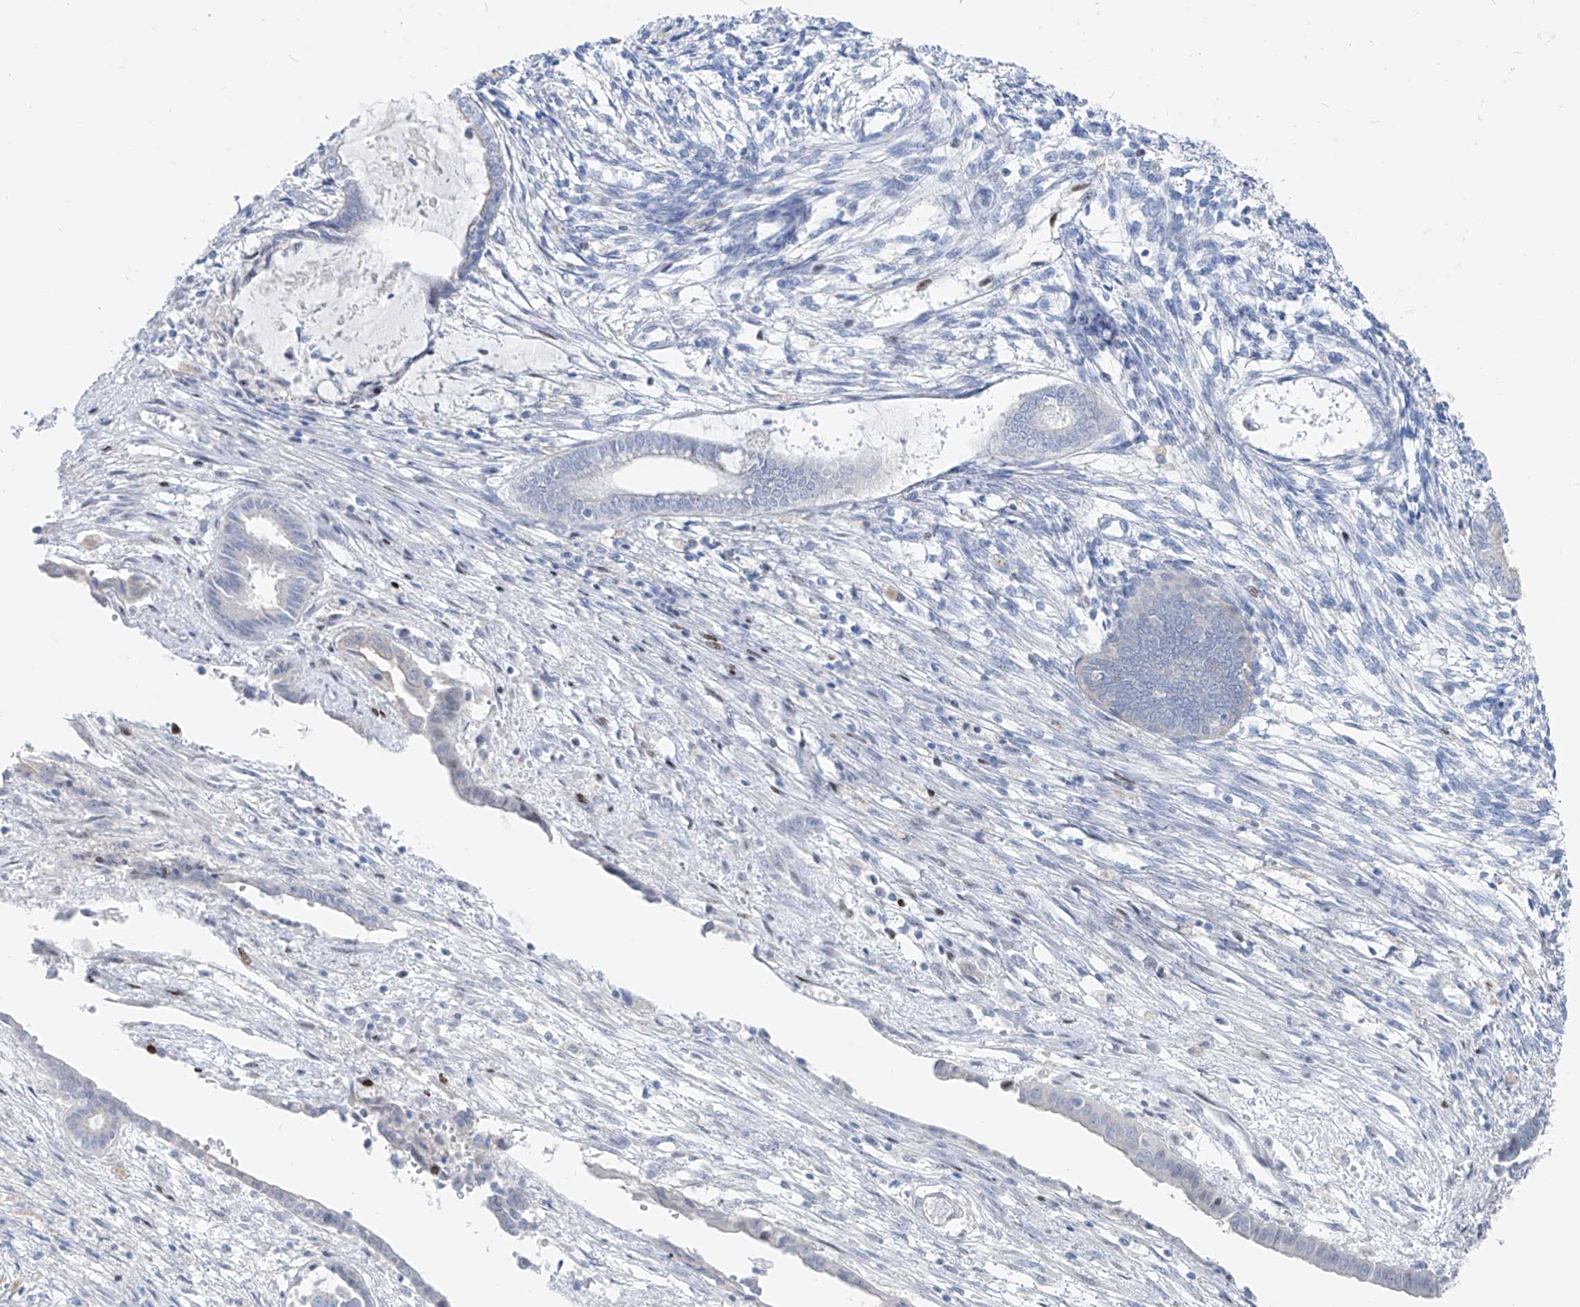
{"staining": {"intensity": "negative", "quantity": "none", "location": "none"}, "tissue": "endometrium", "cell_type": "Cells in endometrial stroma", "image_type": "normal", "snomed": [{"axis": "morphology", "description": "Normal tissue, NOS"}, {"axis": "topography", "description": "Endometrium"}], "caption": "This is an immunohistochemistry micrograph of normal human endometrium. There is no staining in cells in endometrial stroma.", "gene": "FRS3", "patient": {"sex": "female", "age": 56}}